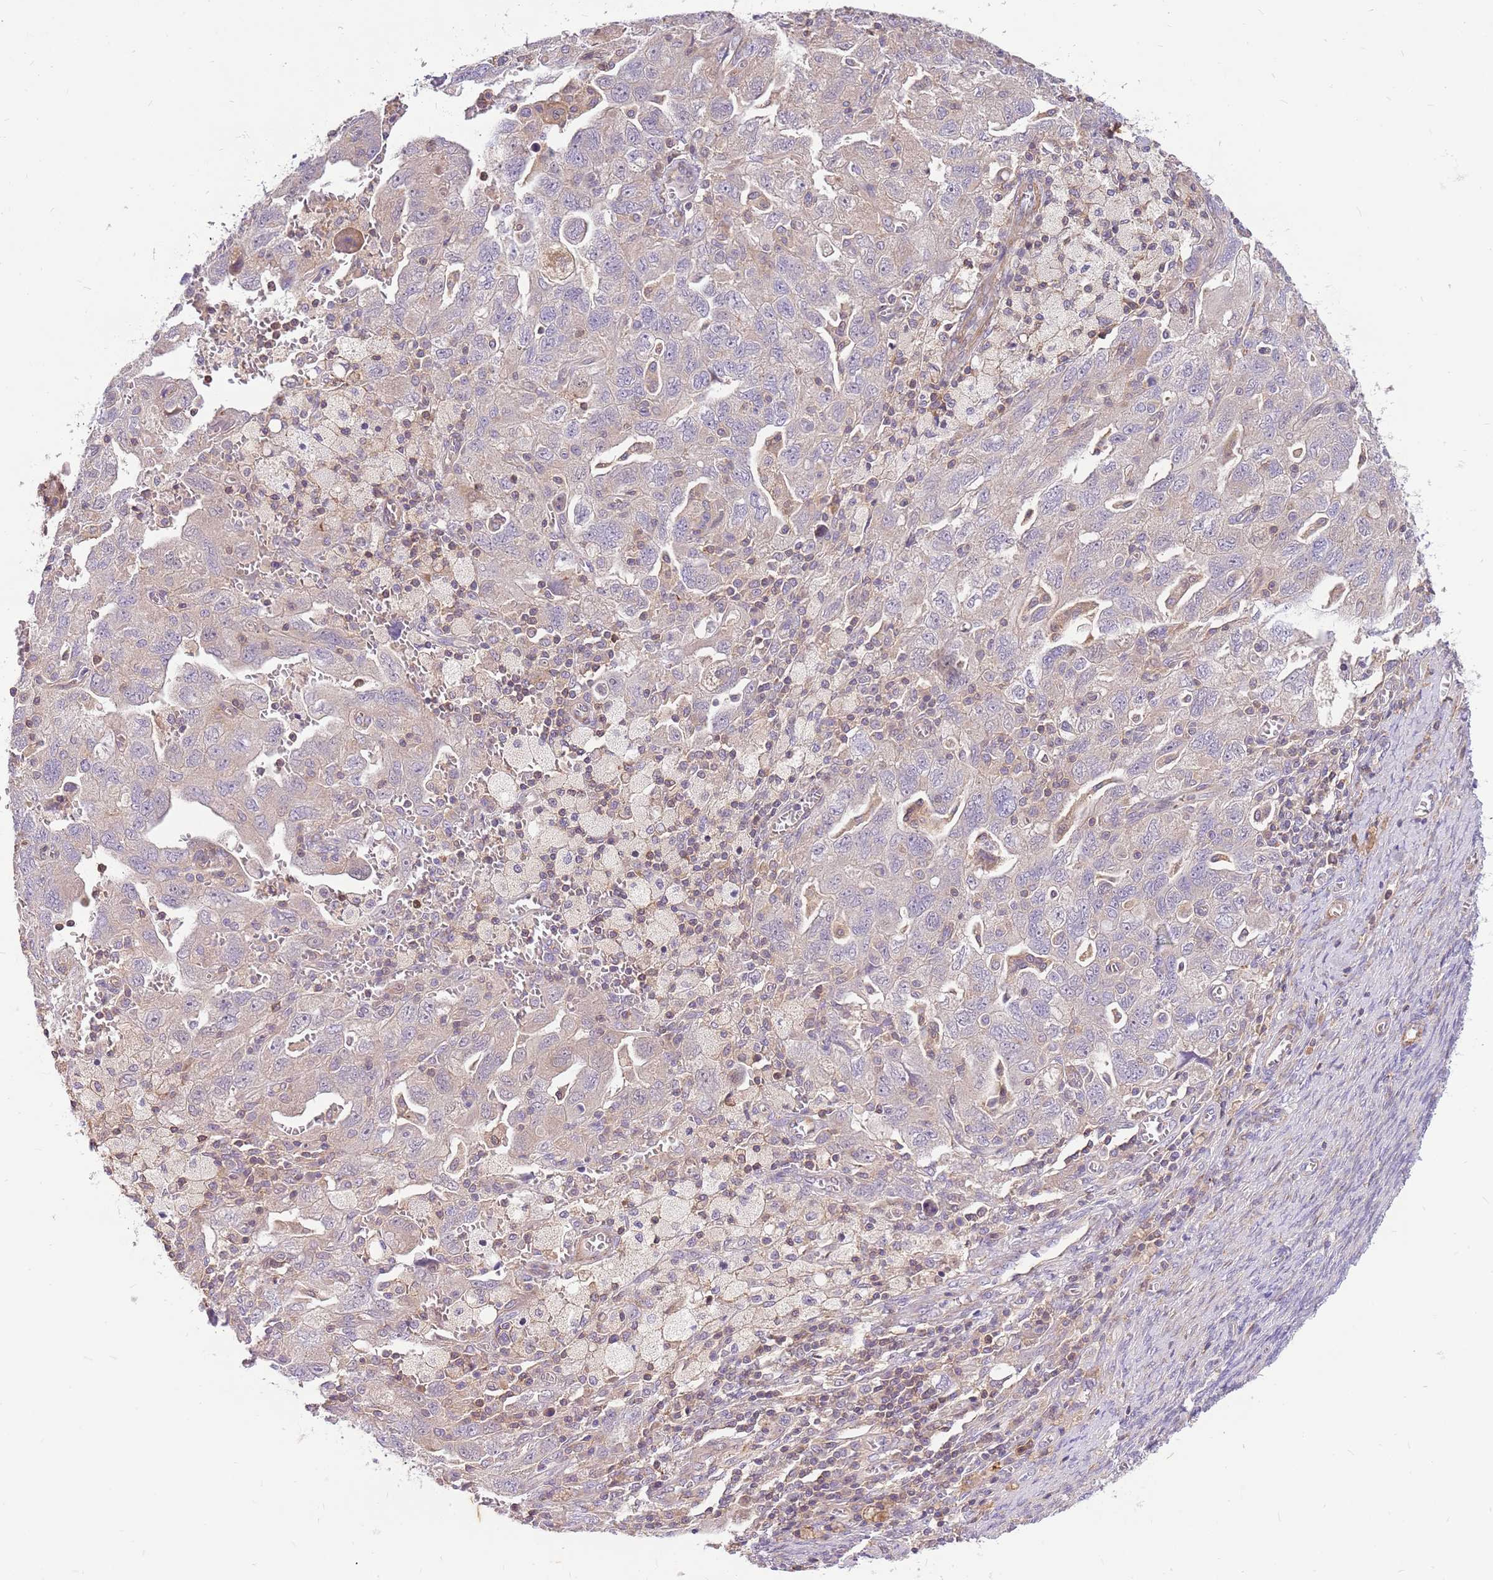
{"staining": {"intensity": "weak", "quantity": "25%-75%", "location": "cytoplasmic/membranous"}, "tissue": "ovarian cancer", "cell_type": "Tumor cells", "image_type": "cancer", "snomed": [{"axis": "morphology", "description": "Carcinoma, NOS"}, {"axis": "morphology", "description": "Cystadenocarcinoma, serous, NOS"}, {"axis": "topography", "description": "Ovary"}], "caption": "Immunohistochemical staining of ovarian cancer (carcinoma) displays low levels of weak cytoplasmic/membranous protein positivity in approximately 25%-75% of tumor cells.", "gene": "MVD", "patient": {"sex": "female", "age": 69}}